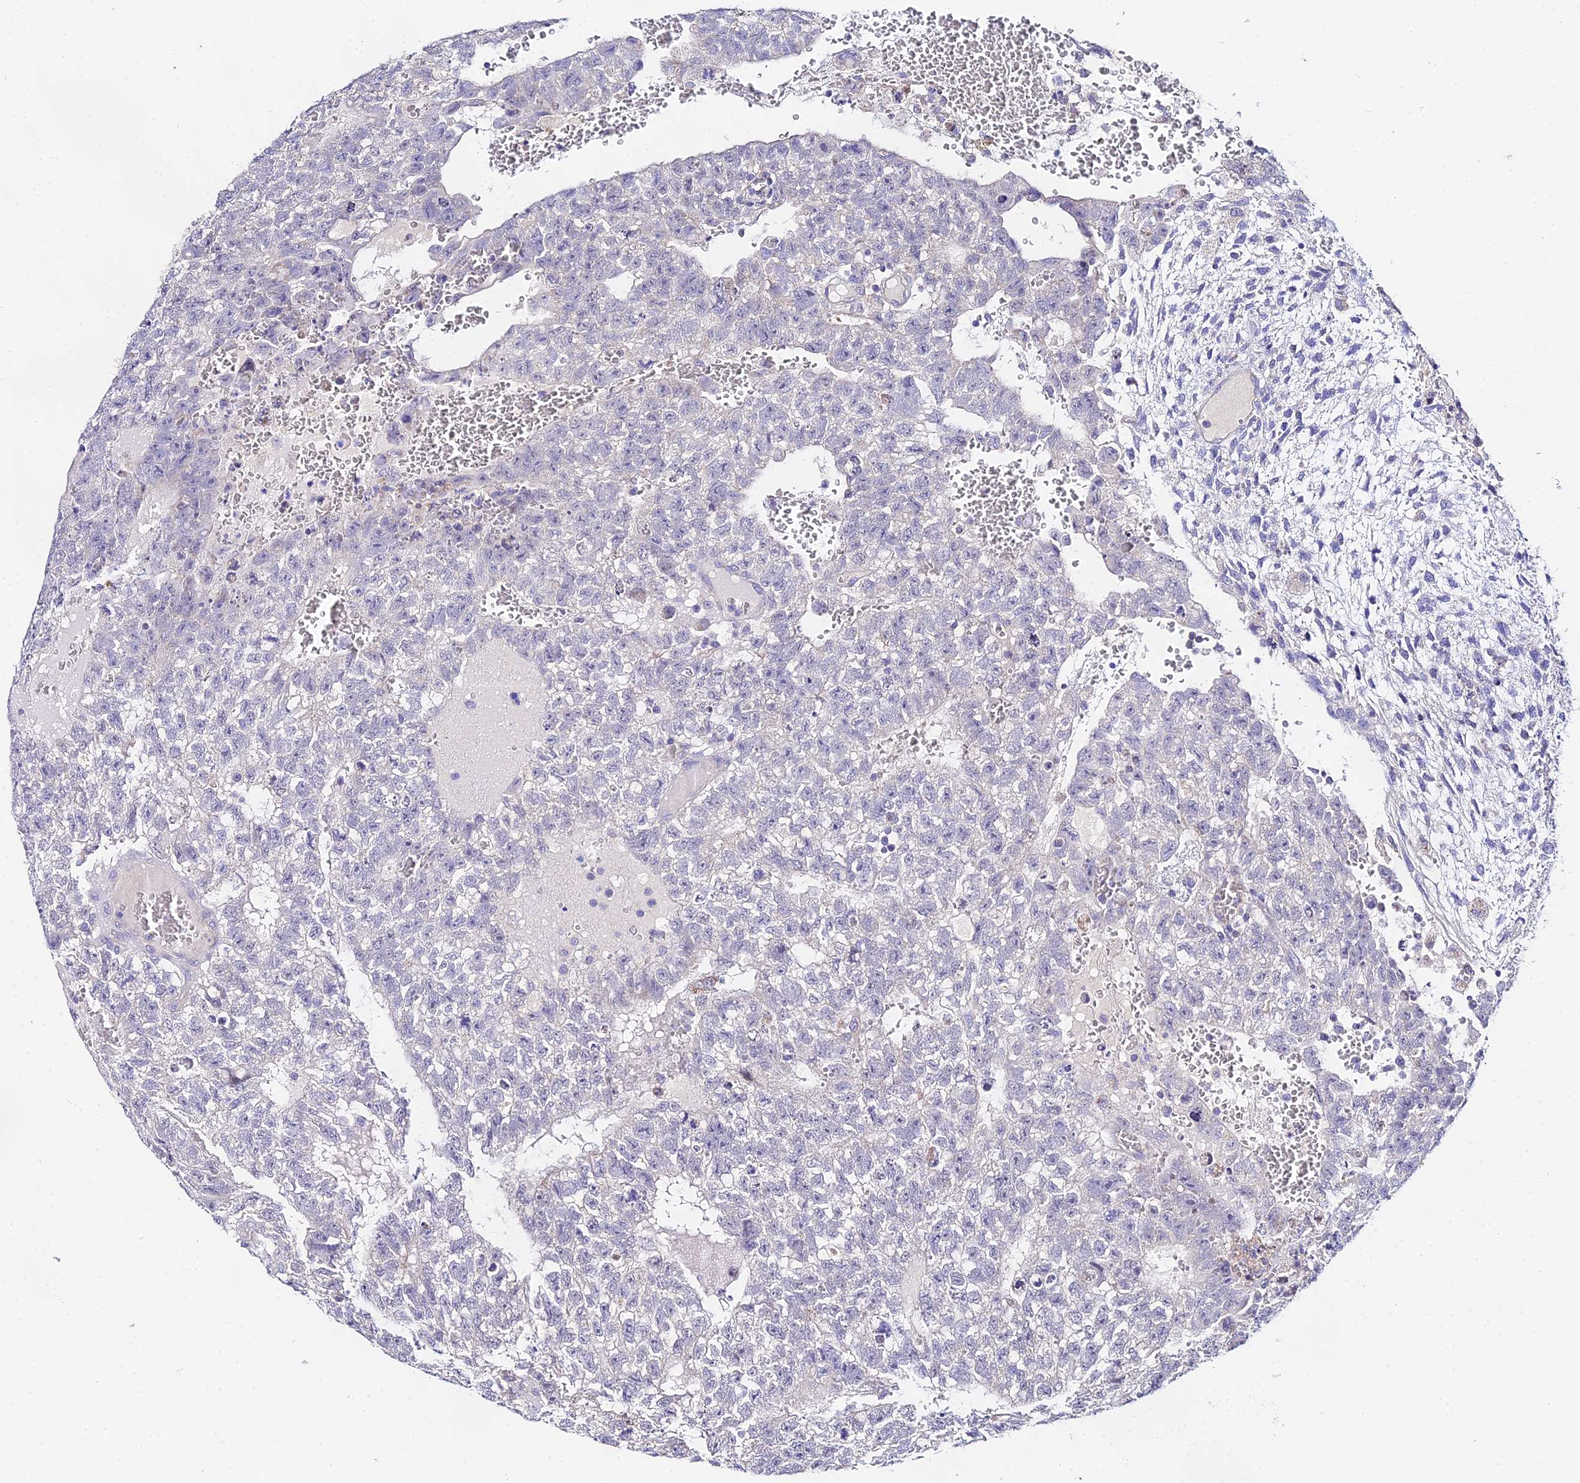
{"staining": {"intensity": "negative", "quantity": "none", "location": "none"}, "tissue": "testis cancer", "cell_type": "Tumor cells", "image_type": "cancer", "snomed": [{"axis": "morphology", "description": "Carcinoma, Embryonal, NOS"}, {"axis": "topography", "description": "Testis"}], "caption": "Tumor cells show no significant staining in embryonal carcinoma (testis). The staining is performed using DAB (3,3'-diaminobenzidine) brown chromogen with nuclei counter-stained in using hematoxylin.", "gene": "PPP2R2C", "patient": {"sex": "male", "age": 26}}